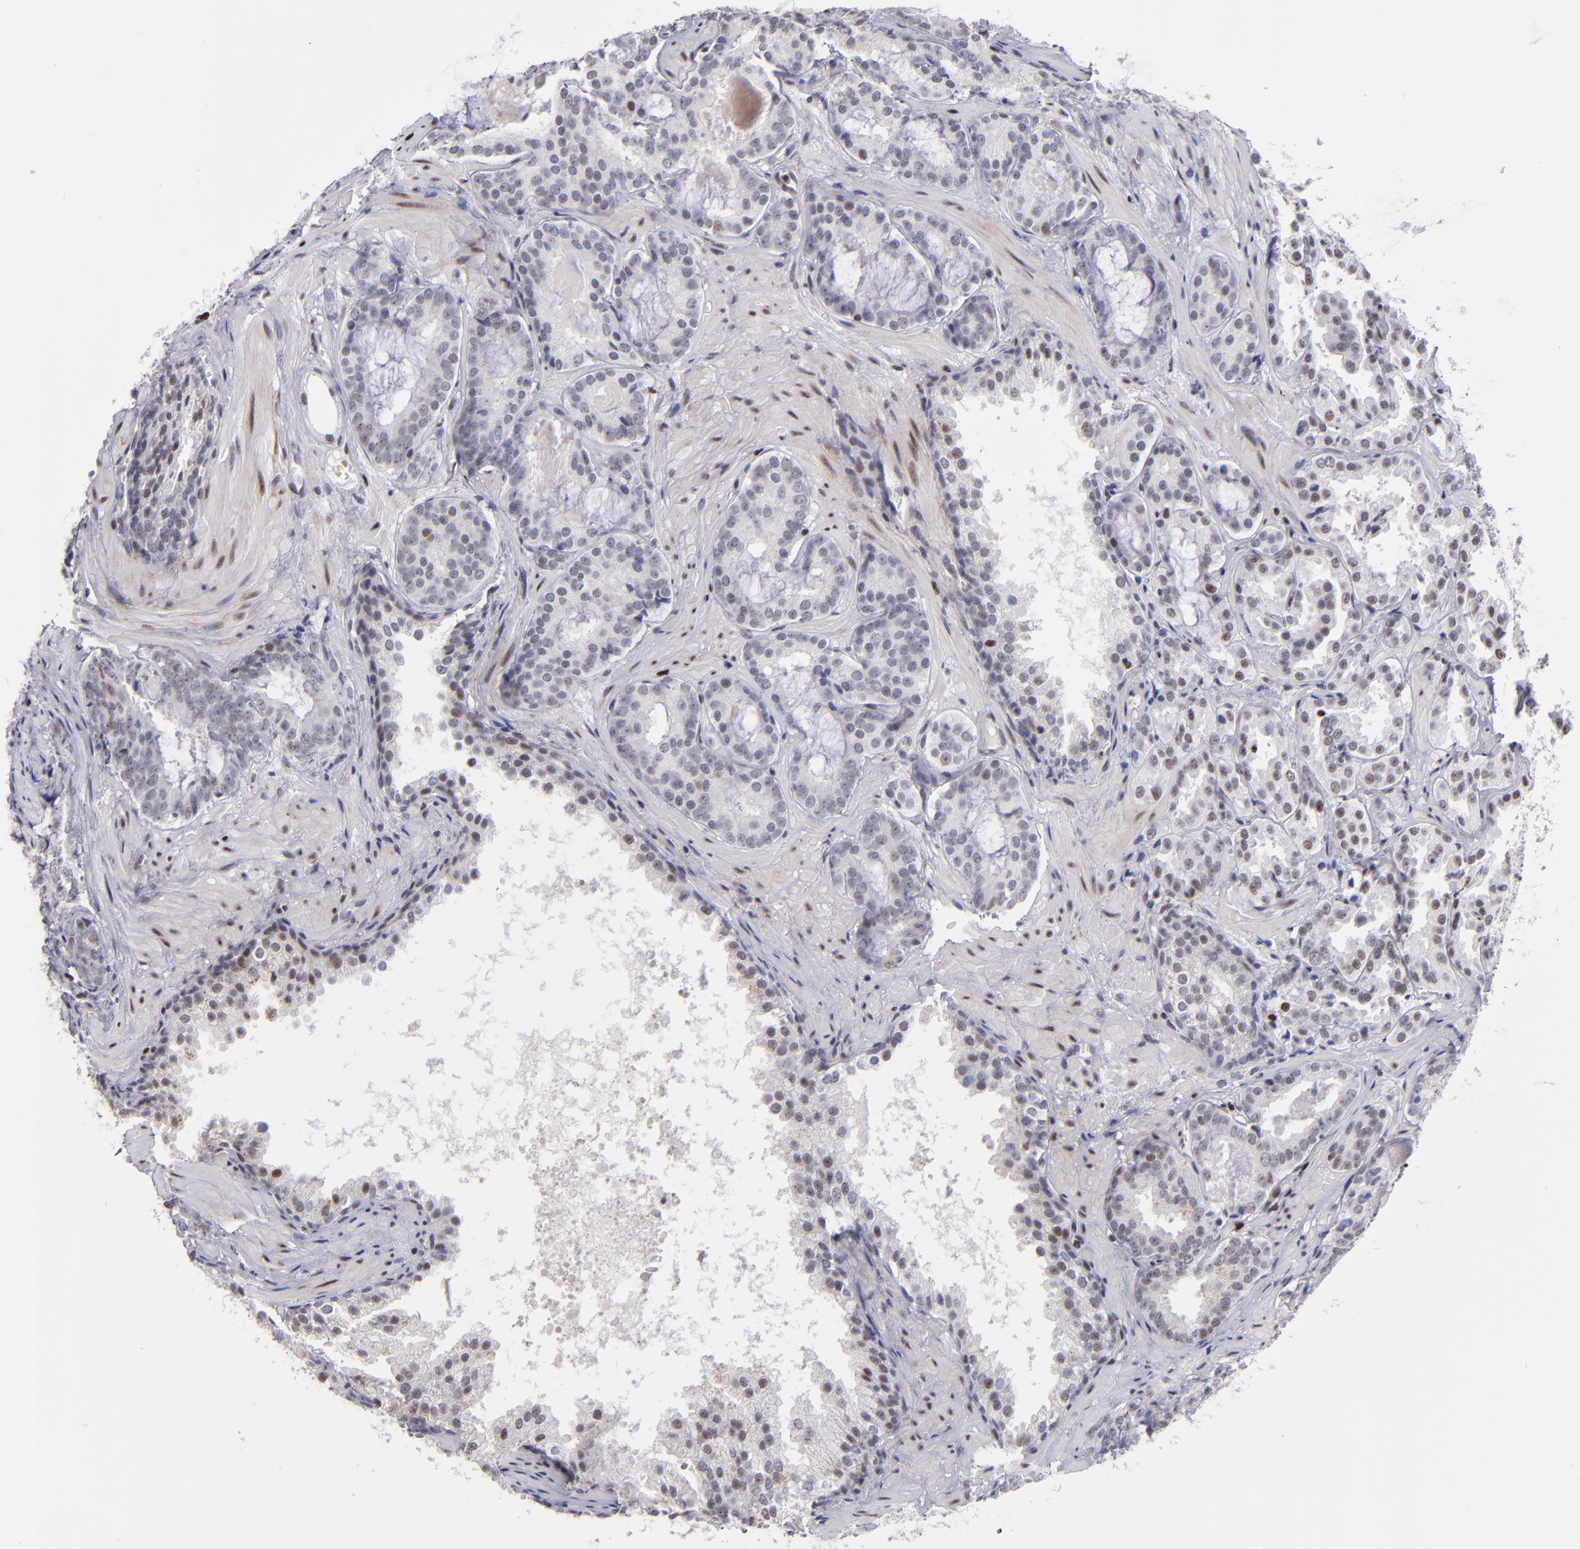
{"staining": {"intensity": "weak", "quantity": "<25%", "location": "nuclear"}, "tissue": "prostate cancer", "cell_type": "Tumor cells", "image_type": "cancer", "snomed": [{"axis": "morphology", "description": "Adenocarcinoma, Medium grade"}, {"axis": "topography", "description": "Prostate"}], "caption": "Tumor cells show no significant protein positivity in adenocarcinoma (medium-grade) (prostate).", "gene": "POLA1", "patient": {"sex": "male", "age": 64}}